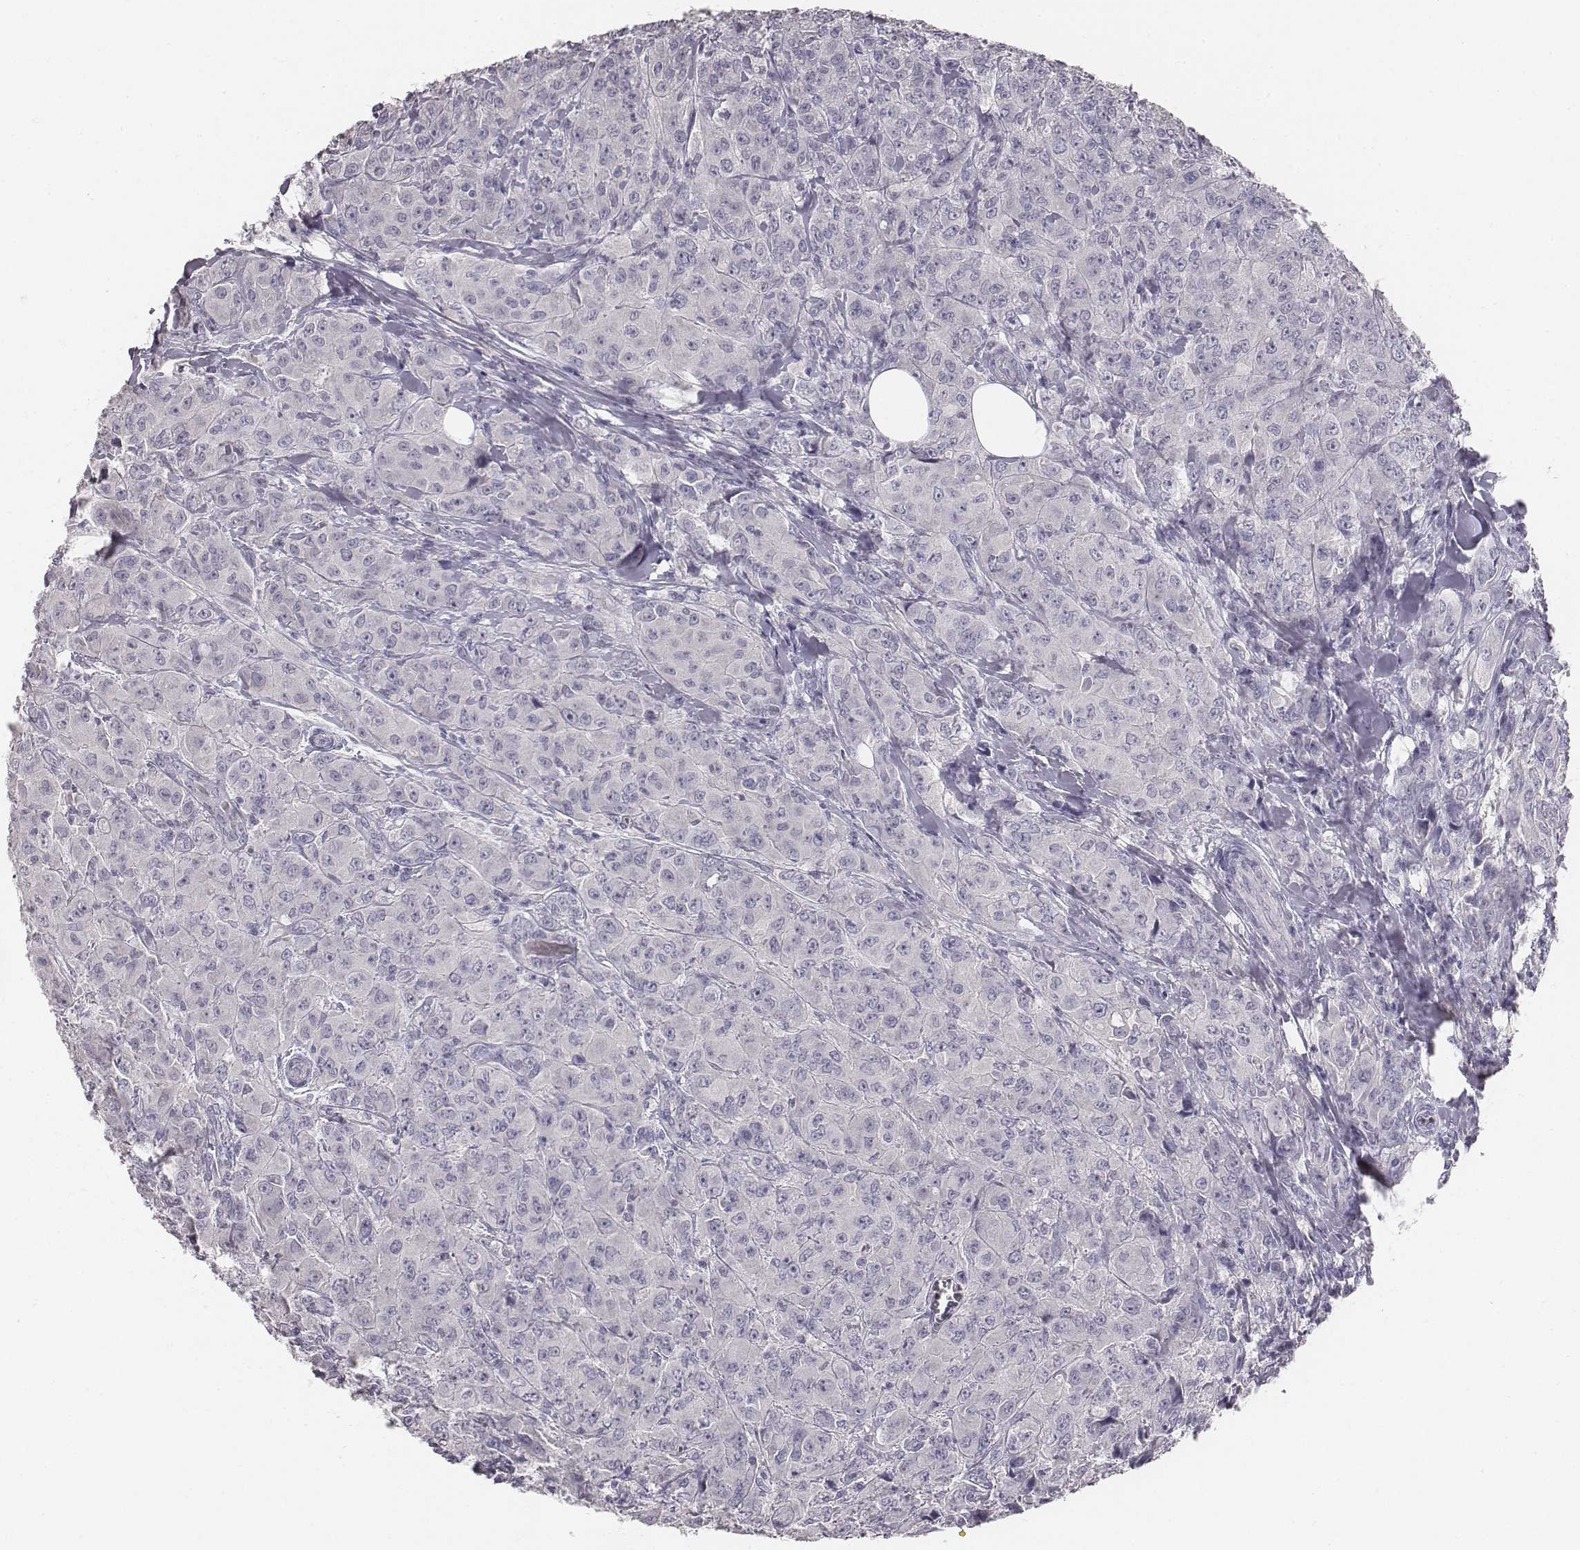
{"staining": {"intensity": "negative", "quantity": "none", "location": "none"}, "tissue": "breast cancer", "cell_type": "Tumor cells", "image_type": "cancer", "snomed": [{"axis": "morphology", "description": "Duct carcinoma"}, {"axis": "topography", "description": "Breast"}], "caption": "Protein analysis of breast intraductal carcinoma shows no significant positivity in tumor cells. (Brightfield microscopy of DAB immunohistochemistry (IHC) at high magnification).", "gene": "MYH6", "patient": {"sex": "female", "age": 43}}